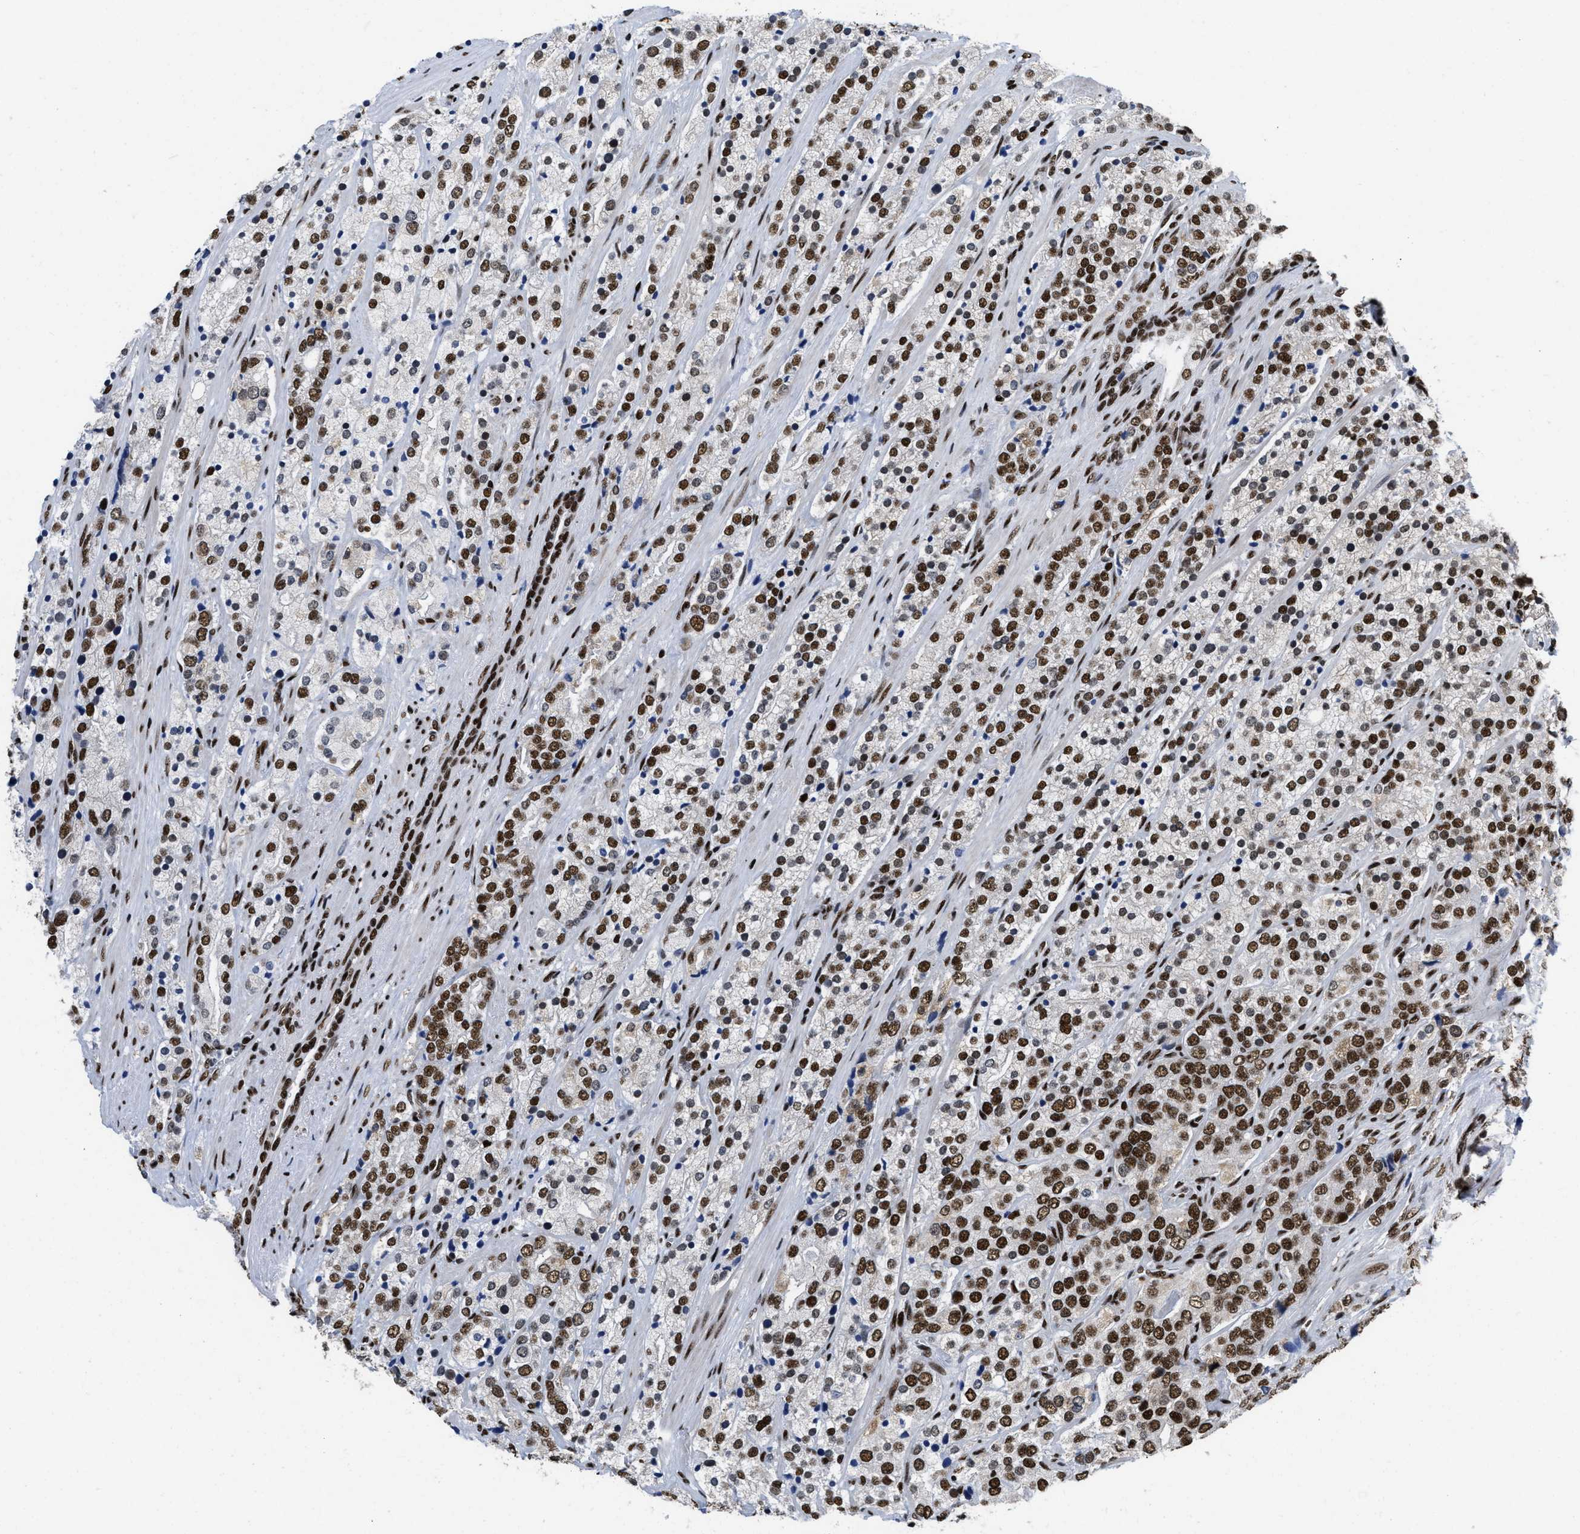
{"staining": {"intensity": "strong", "quantity": ">75%", "location": "nuclear"}, "tissue": "prostate cancer", "cell_type": "Tumor cells", "image_type": "cancer", "snomed": [{"axis": "morphology", "description": "Adenocarcinoma, High grade"}, {"axis": "topography", "description": "Prostate"}], "caption": "High-grade adenocarcinoma (prostate) stained for a protein reveals strong nuclear positivity in tumor cells. The staining is performed using DAB brown chromogen to label protein expression. The nuclei are counter-stained blue using hematoxylin.", "gene": "CREB1", "patient": {"sex": "male", "age": 71}}